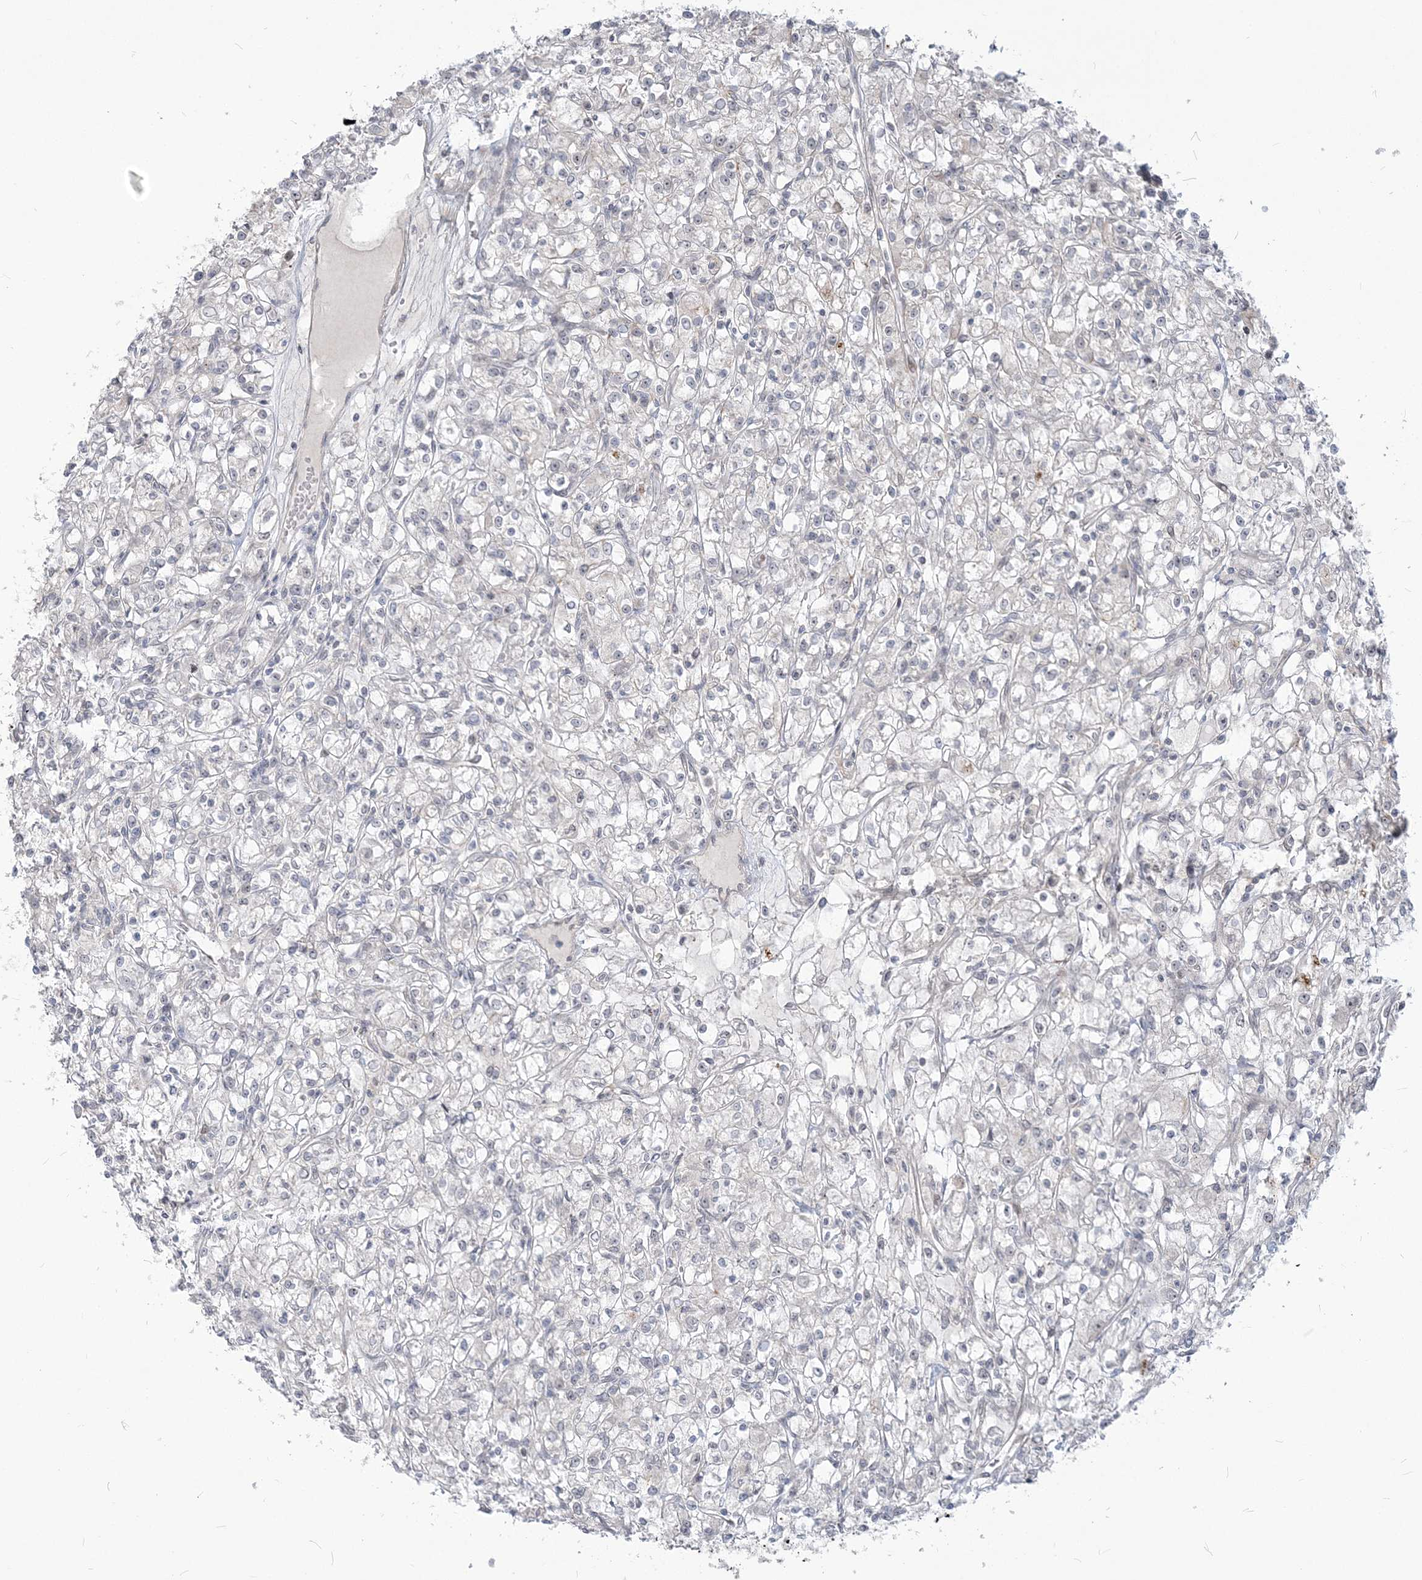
{"staining": {"intensity": "negative", "quantity": "none", "location": "none"}, "tissue": "renal cancer", "cell_type": "Tumor cells", "image_type": "cancer", "snomed": [{"axis": "morphology", "description": "Adenocarcinoma, NOS"}, {"axis": "topography", "description": "Kidney"}], "caption": "Protein analysis of adenocarcinoma (renal) demonstrates no significant positivity in tumor cells.", "gene": "SDAD1", "patient": {"sex": "female", "age": 59}}